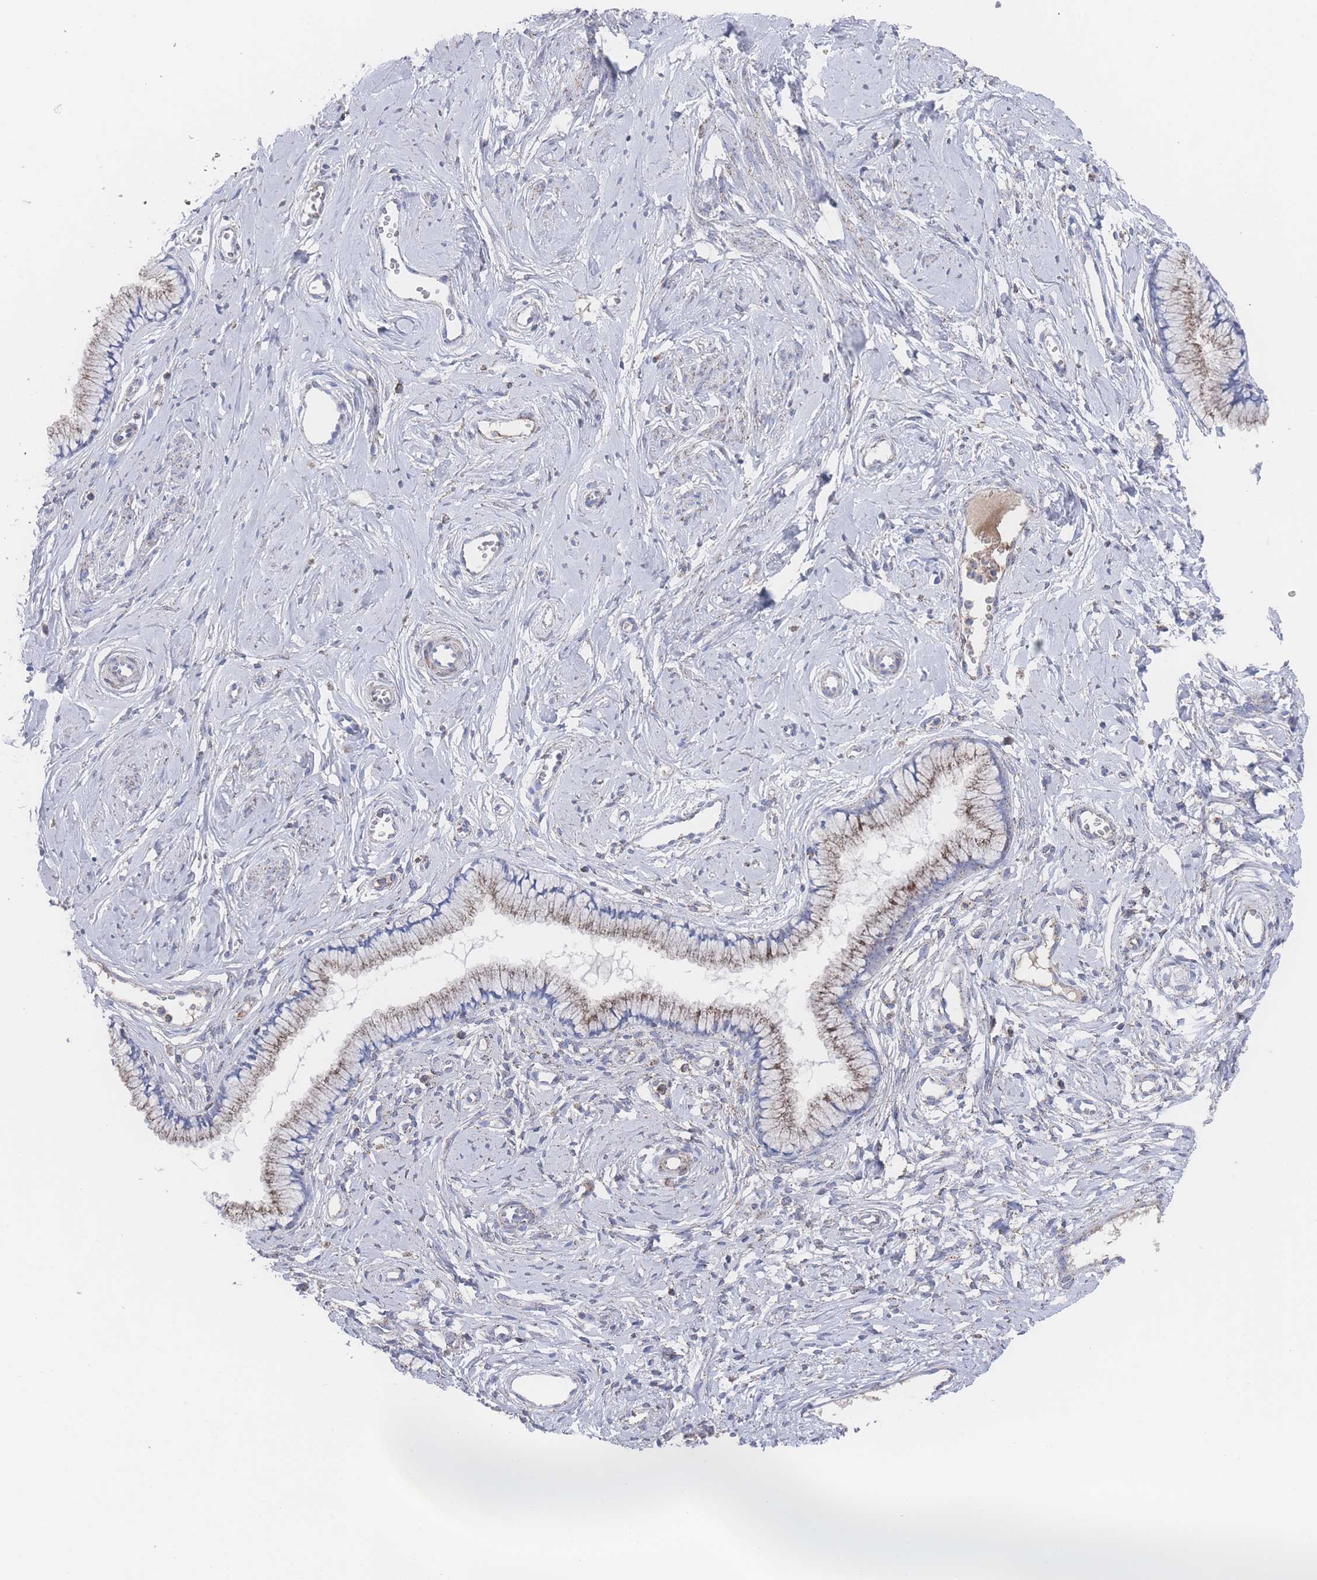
{"staining": {"intensity": "moderate", "quantity": "<25%", "location": "cytoplasmic/membranous"}, "tissue": "cervix", "cell_type": "Glandular cells", "image_type": "normal", "snomed": [{"axis": "morphology", "description": "Normal tissue, NOS"}, {"axis": "topography", "description": "Cervix"}], "caption": "Immunohistochemistry (IHC) (DAB (3,3'-diaminobenzidine)) staining of unremarkable human cervix demonstrates moderate cytoplasmic/membranous protein expression in about <25% of glandular cells.", "gene": "PEX14", "patient": {"sex": "female", "age": 40}}